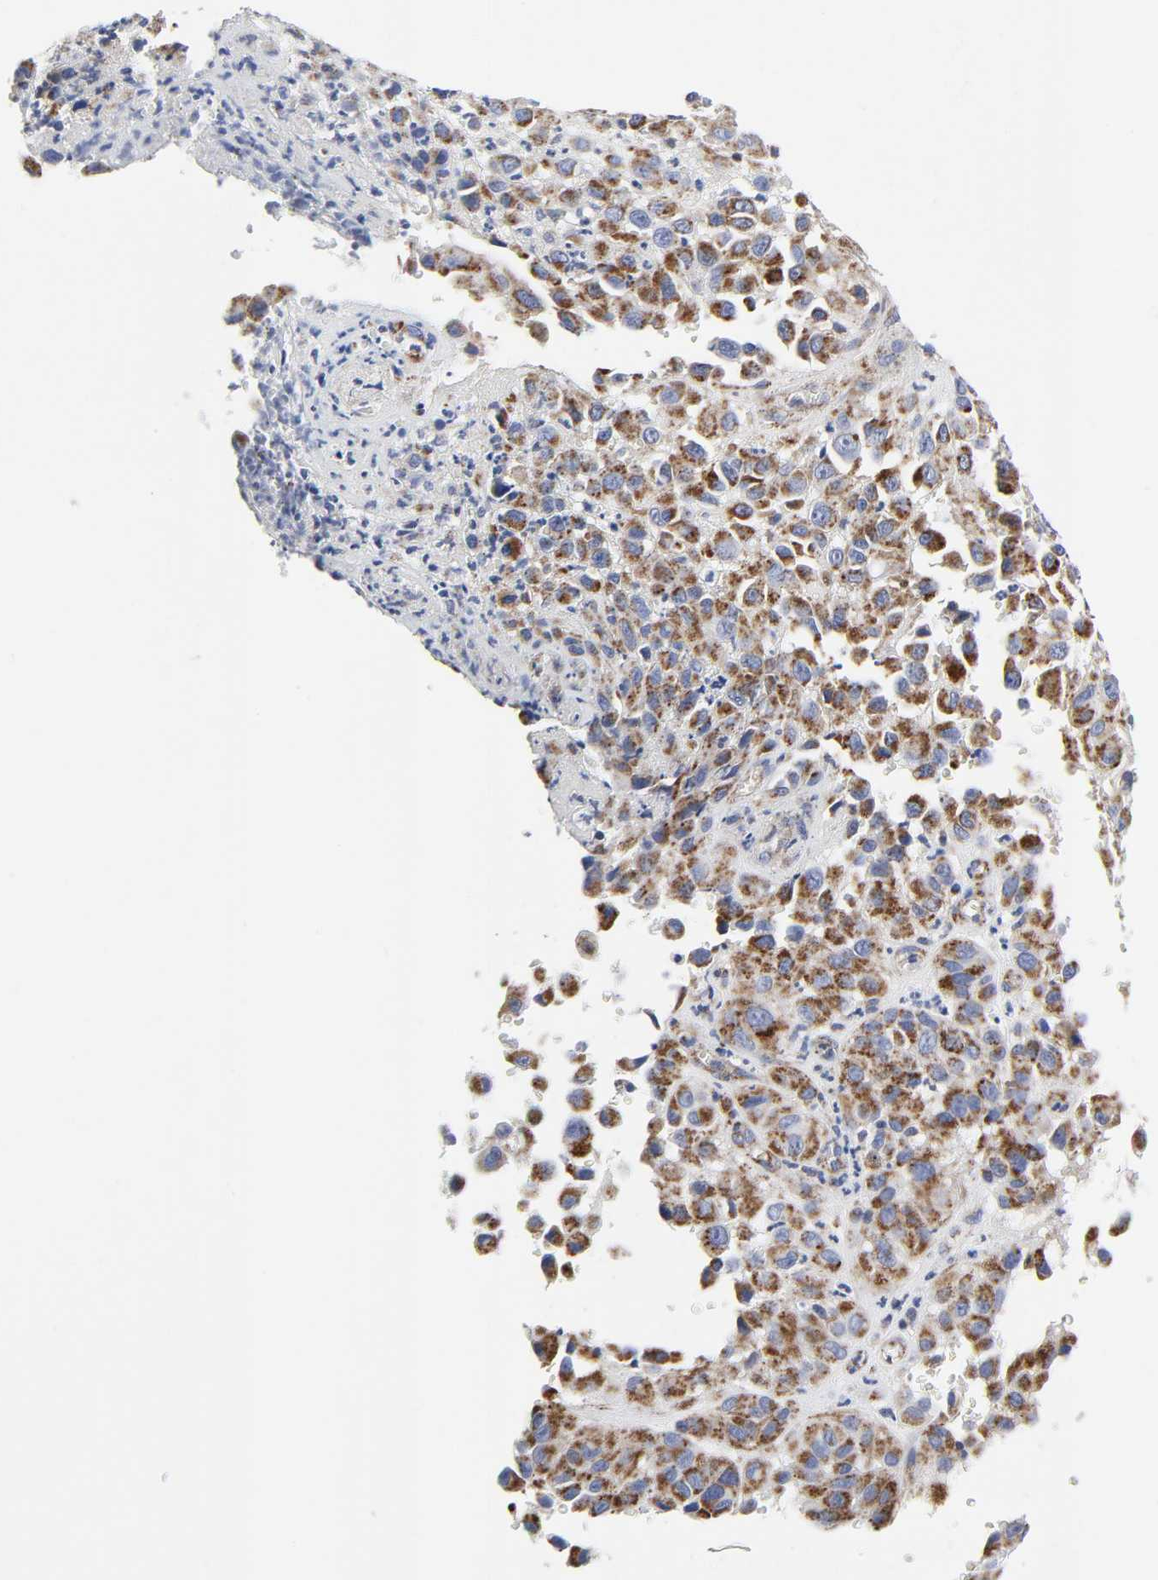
{"staining": {"intensity": "moderate", "quantity": ">75%", "location": "cytoplasmic/membranous"}, "tissue": "melanoma", "cell_type": "Tumor cells", "image_type": "cancer", "snomed": [{"axis": "morphology", "description": "Malignant melanoma, NOS"}, {"axis": "topography", "description": "Skin"}], "caption": "Human melanoma stained with a protein marker displays moderate staining in tumor cells.", "gene": "AOPEP", "patient": {"sex": "female", "age": 21}}